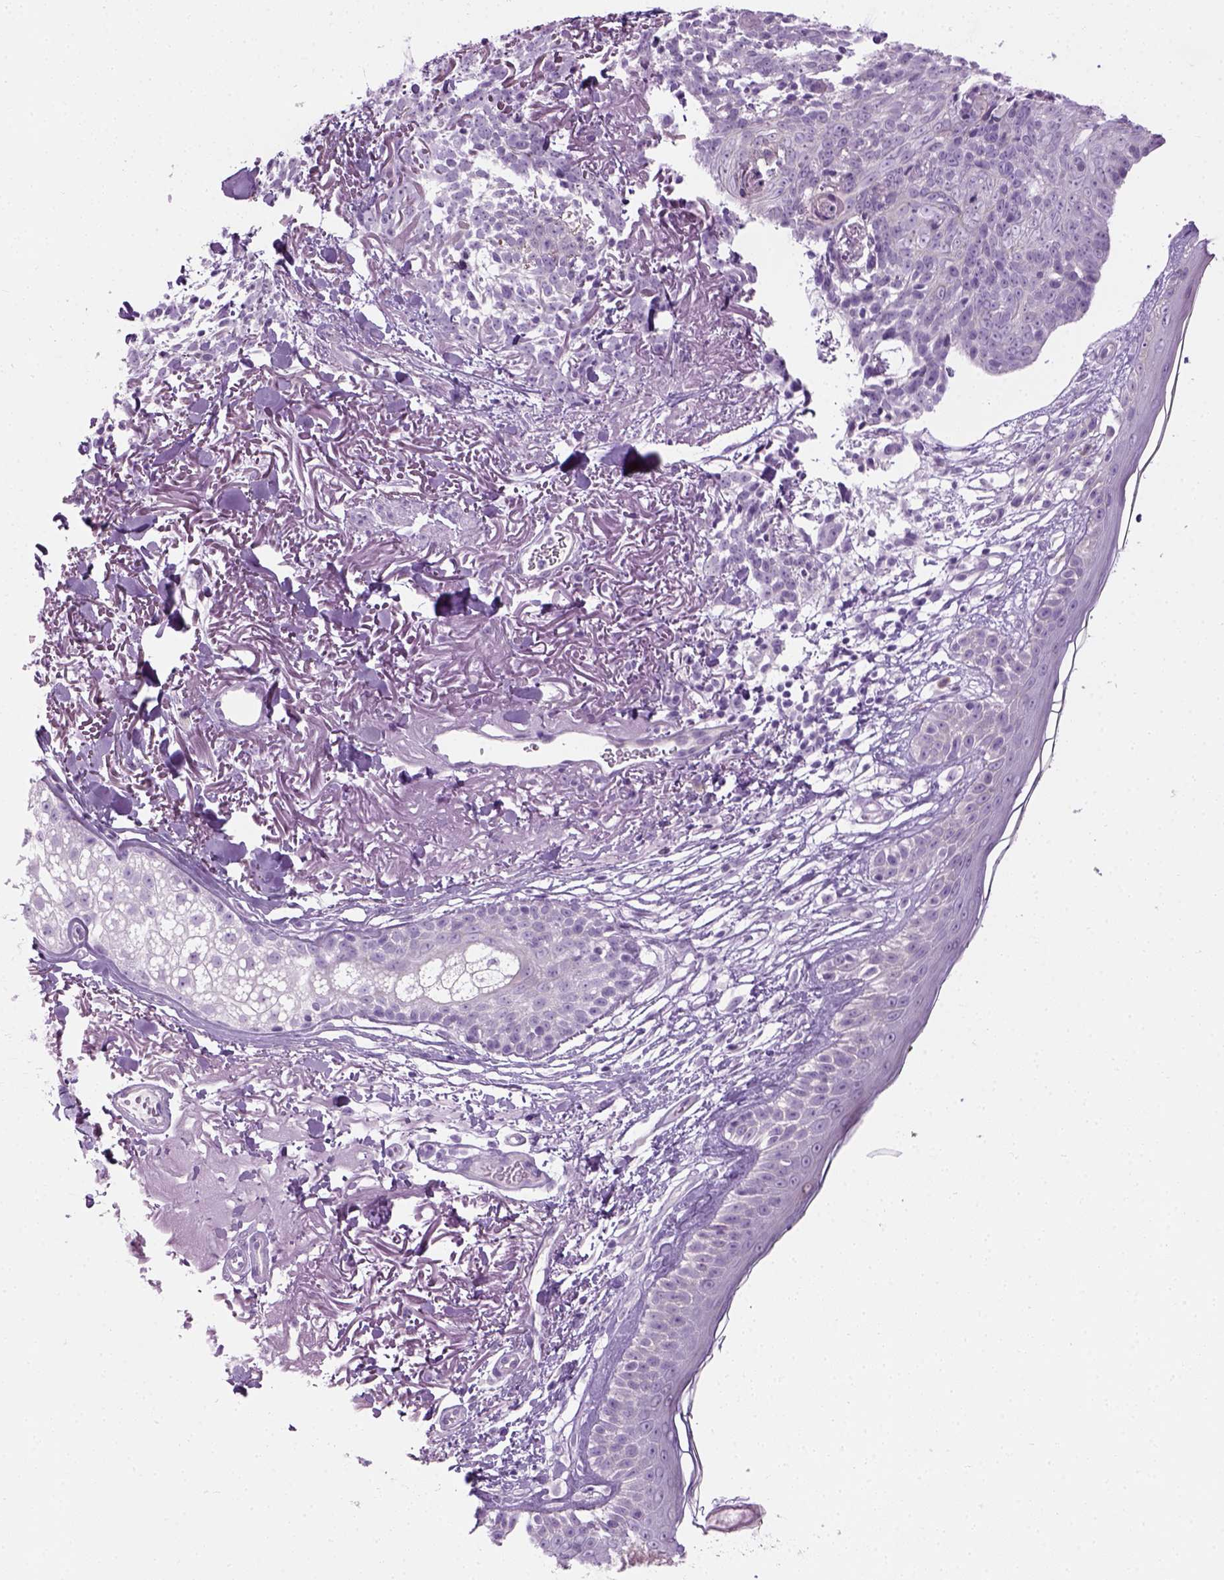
{"staining": {"intensity": "negative", "quantity": "none", "location": "none"}, "tissue": "skin cancer", "cell_type": "Tumor cells", "image_type": "cancer", "snomed": [{"axis": "morphology", "description": "Basal cell carcinoma"}, {"axis": "morphology", "description": "BCC, high aggressive"}, {"axis": "topography", "description": "Skin"}], "caption": "This is an immunohistochemistry image of skin cancer. There is no expression in tumor cells.", "gene": "CIBAR2", "patient": {"sex": "female", "age": 86}}